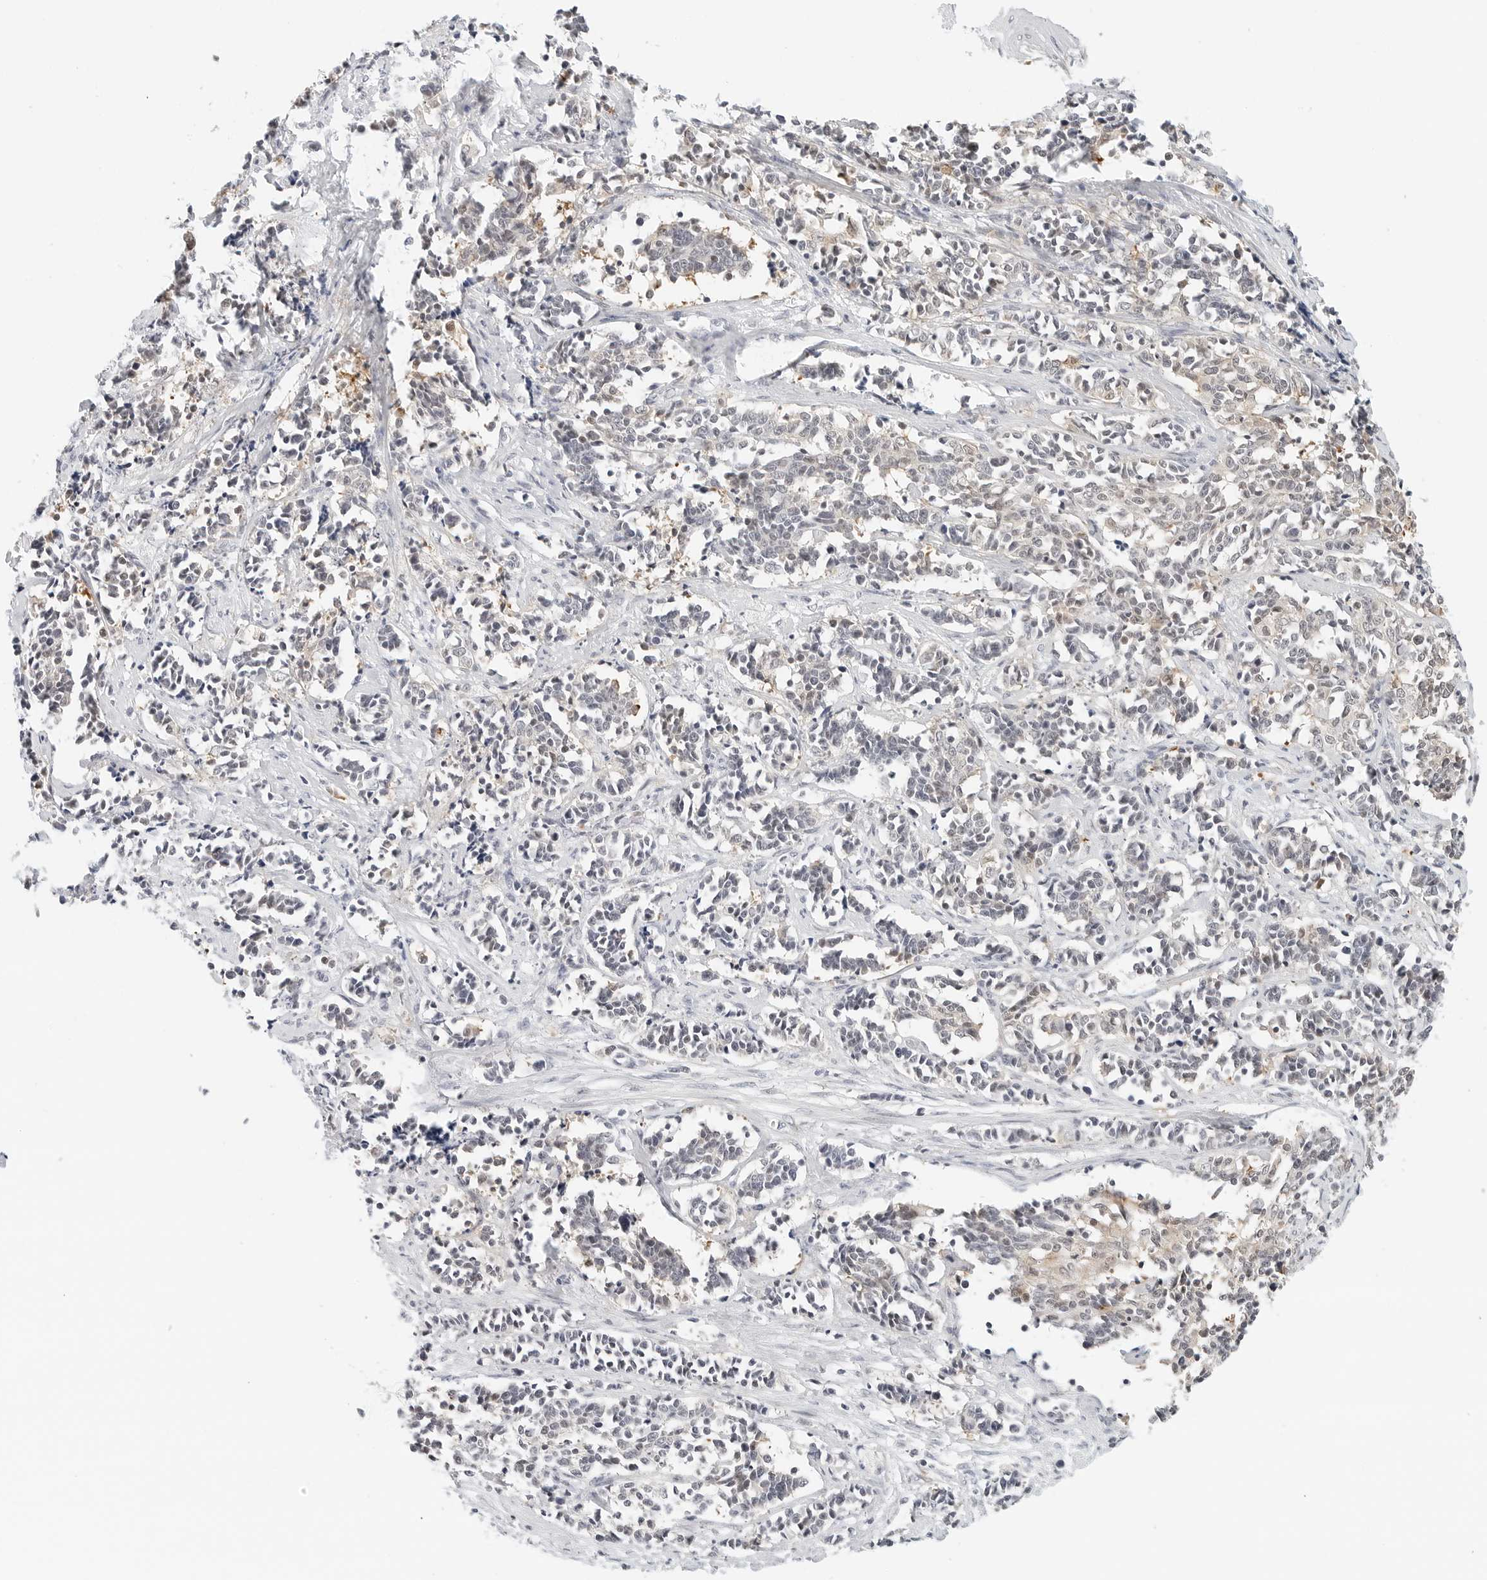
{"staining": {"intensity": "negative", "quantity": "none", "location": "none"}, "tissue": "cervical cancer", "cell_type": "Tumor cells", "image_type": "cancer", "snomed": [{"axis": "morphology", "description": "Normal tissue, NOS"}, {"axis": "morphology", "description": "Squamous cell carcinoma, NOS"}, {"axis": "topography", "description": "Cervix"}], "caption": "Protein analysis of cervical cancer reveals no significant expression in tumor cells.", "gene": "PARP10", "patient": {"sex": "female", "age": 35}}